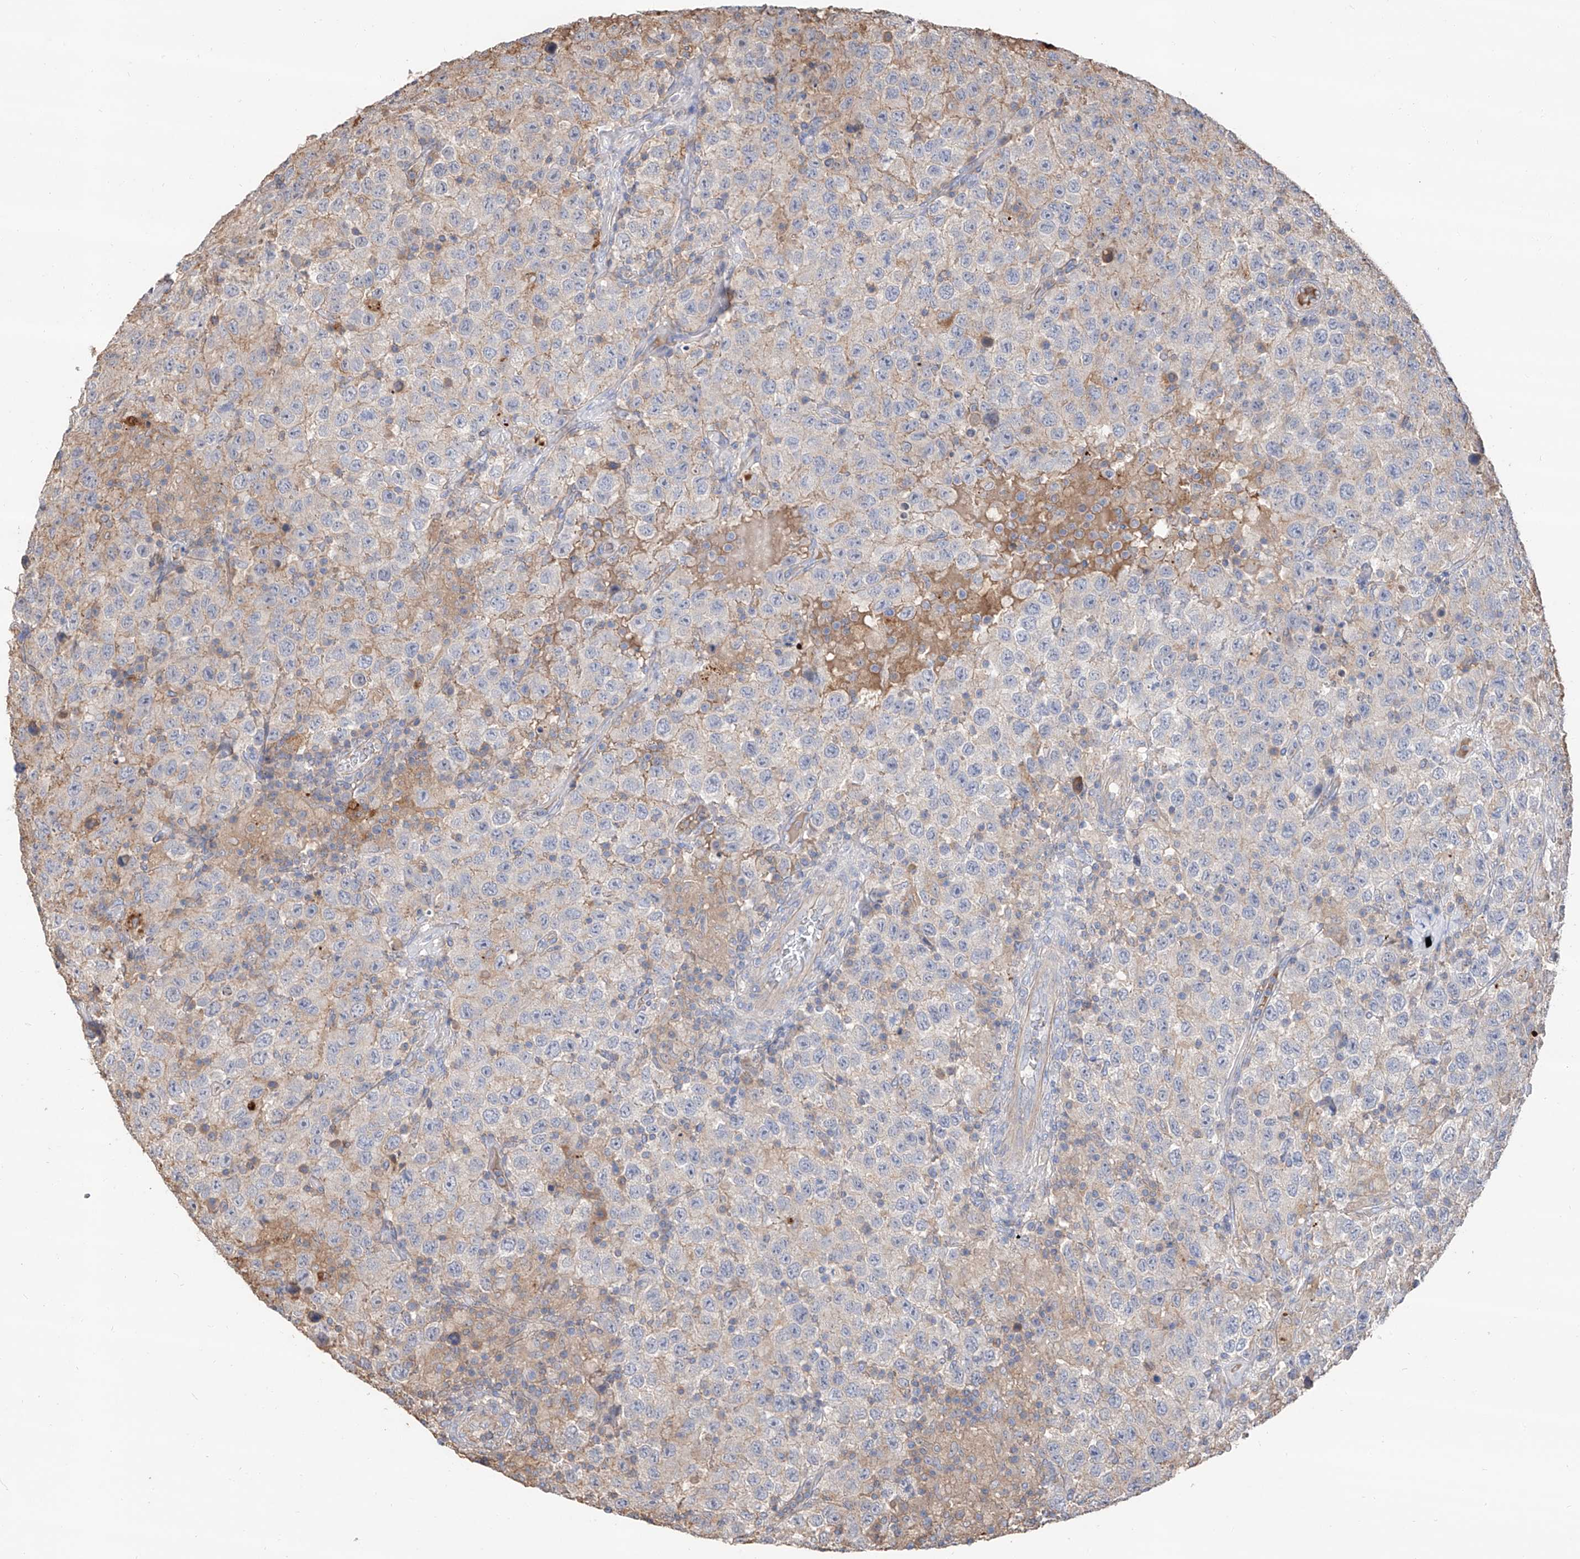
{"staining": {"intensity": "negative", "quantity": "none", "location": "none"}, "tissue": "testis cancer", "cell_type": "Tumor cells", "image_type": "cancer", "snomed": [{"axis": "morphology", "description": "Seminoma, NOS"}, {"axis": "topography", "description": "Testis"}], "caption": "Immunohistochemistry histopathology image of neoplastic tissue: testis cancer stained with DAB (3,3'-diaminobenzidine) demonstrates no significant protein staining in tumor cells.", "gene": "EDN1", "patient": {"sex": "male", "age": 41}}